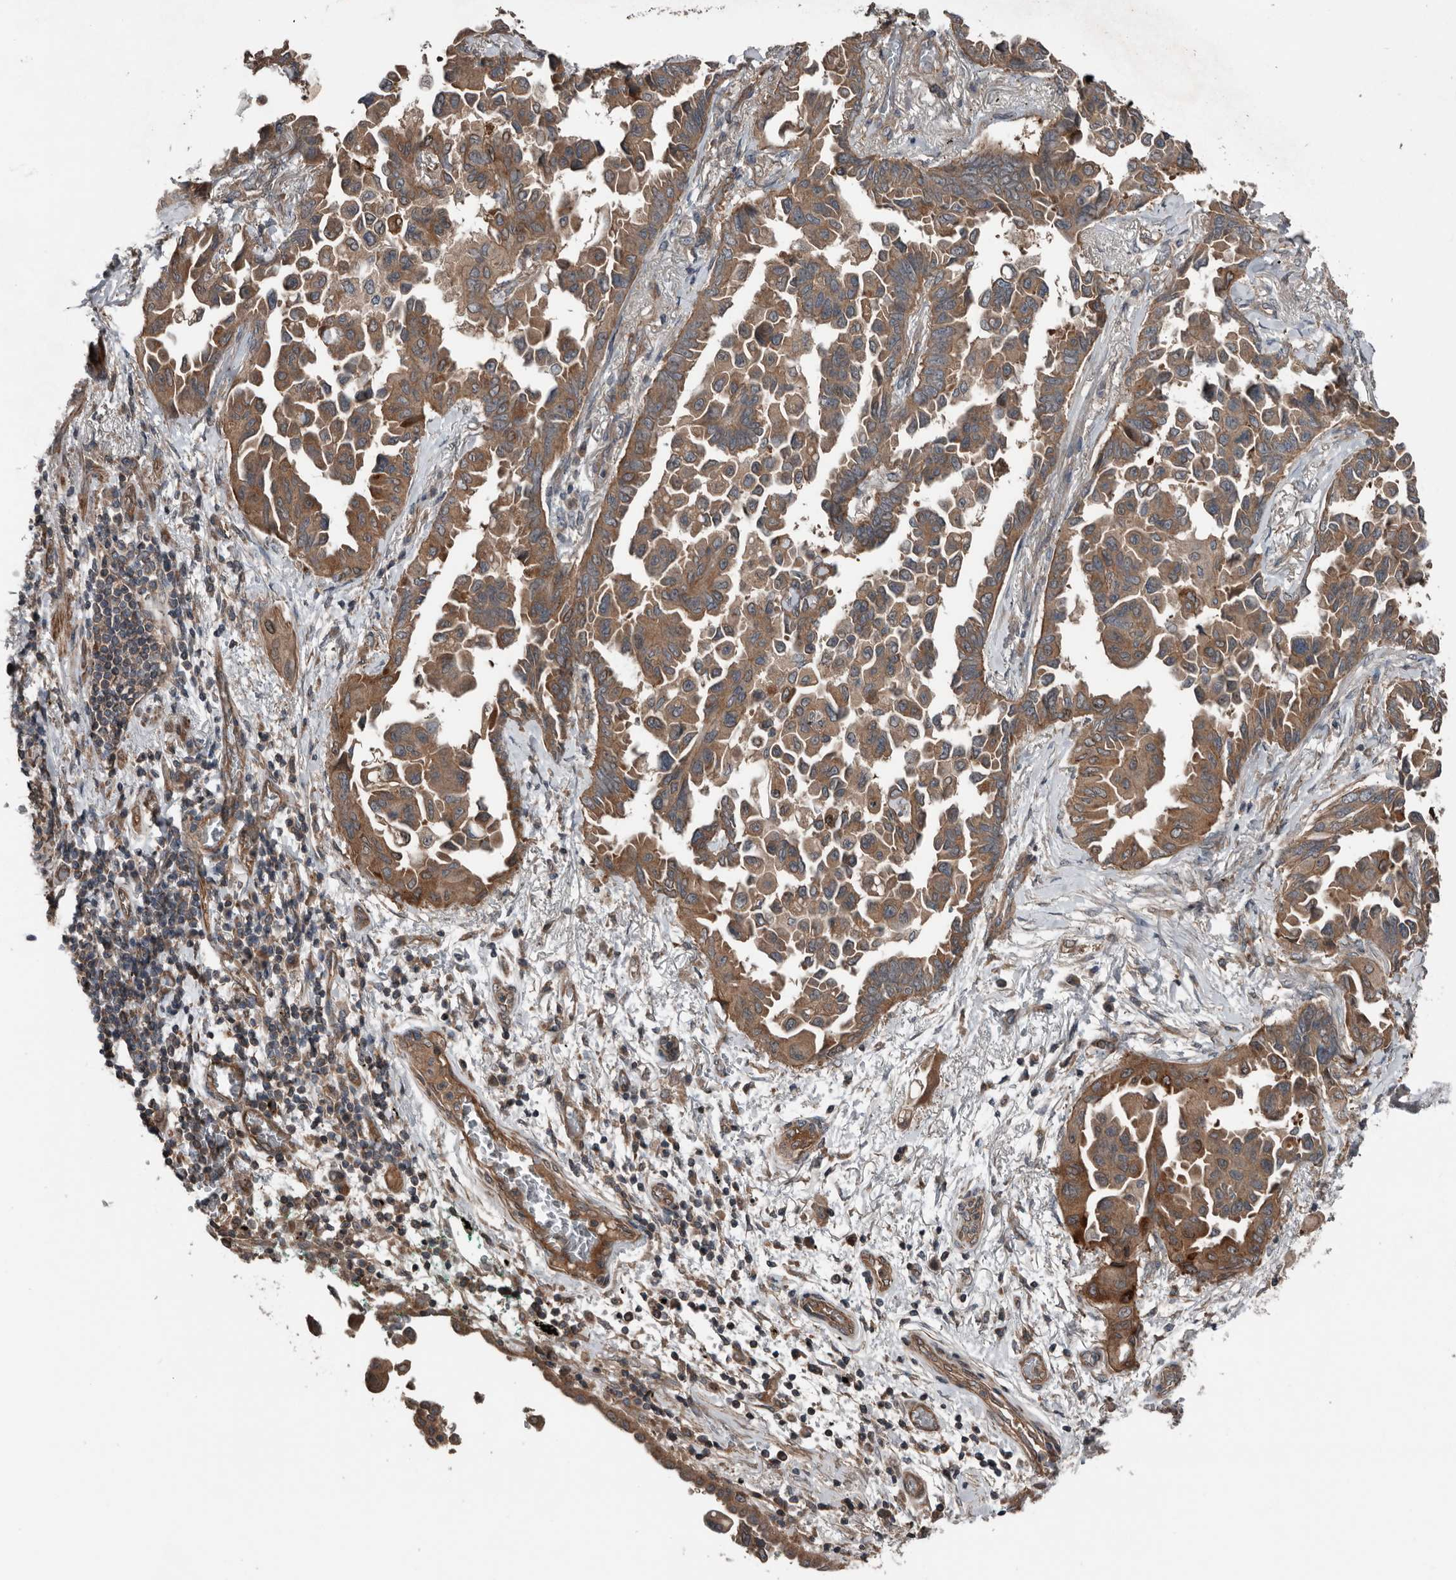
{"staining": {"intensity": "moderate", "quantity": ">75%", "location": "cytoplasmic/membranous"}, "tissue": "lung cancer", "cell_type": "Tumor cells", "image_type": "cancer", "snomed": [{"axis": "morphology", "description": "Adenocarcinoma, NOS"}, {"axis": "topography", "description": "Lung"}], "caption": "Human lung cancer stained with a brown dye reveals moderate cytoplasmic/membranous positive positivity in about >75% of tumor cells.", "gene": "DNAJB4", "patient": {"sex": "female", "age": 67}}